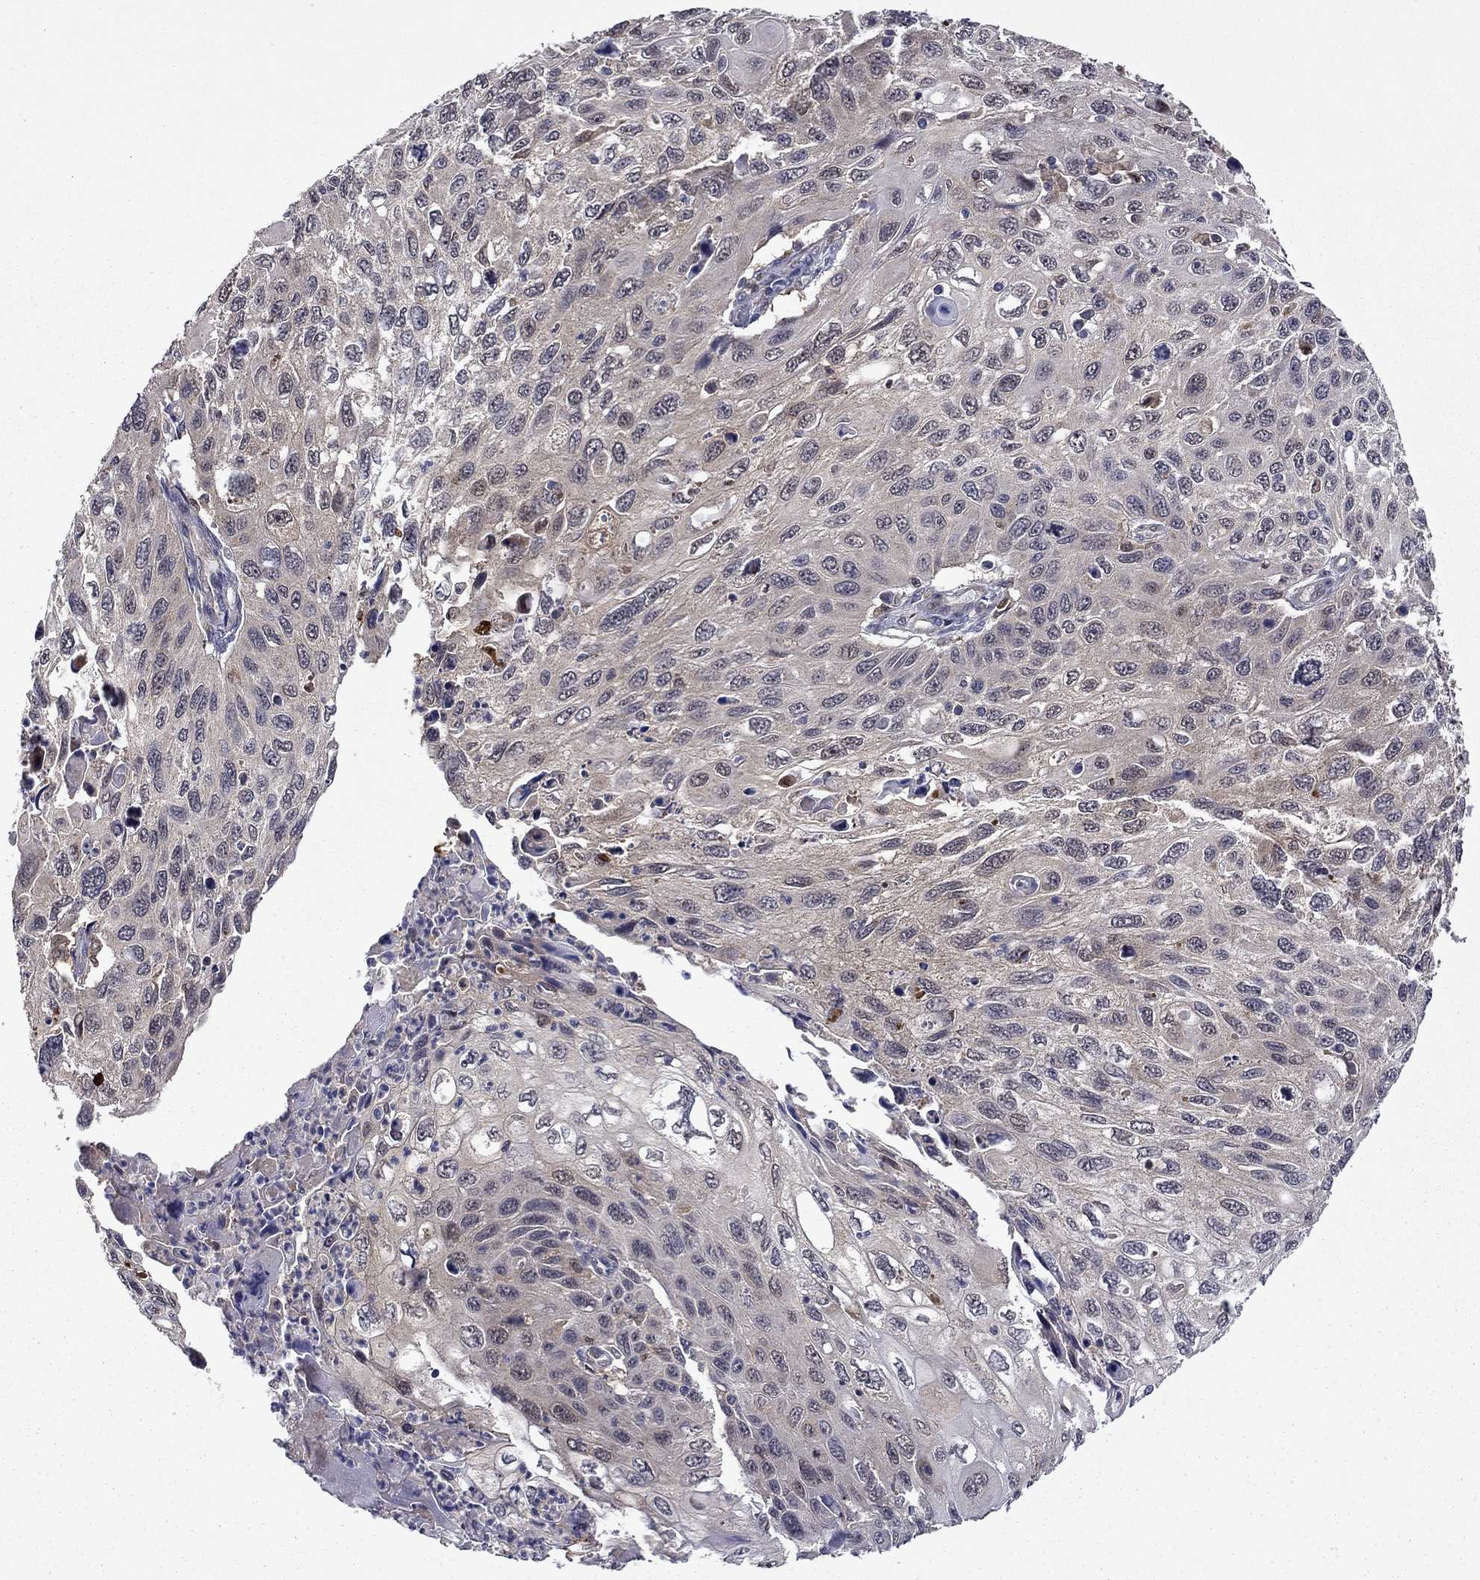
{"staining": {"intensity": "weak", "quantity": ">75%", "location": "cytoplasmic/membranous"}, "tissue": "cervical cancer", "cell_type": "Tumor cells", "image_type": "cancer", "snomed": [{"axis": "morphology", "description": "Squamous cell carcinoma, NOS"}, {"axis": "topography", "description": "Cervix"}], "caption": "DAB immunohistochemical staining of human cervical squamous cell carcinoma reveals weak cytoplasmic/membranous protein positivity in about >75% of tumor cells.", "gene": "TPMT", "patient": {"sex": "female", "age": 70}}